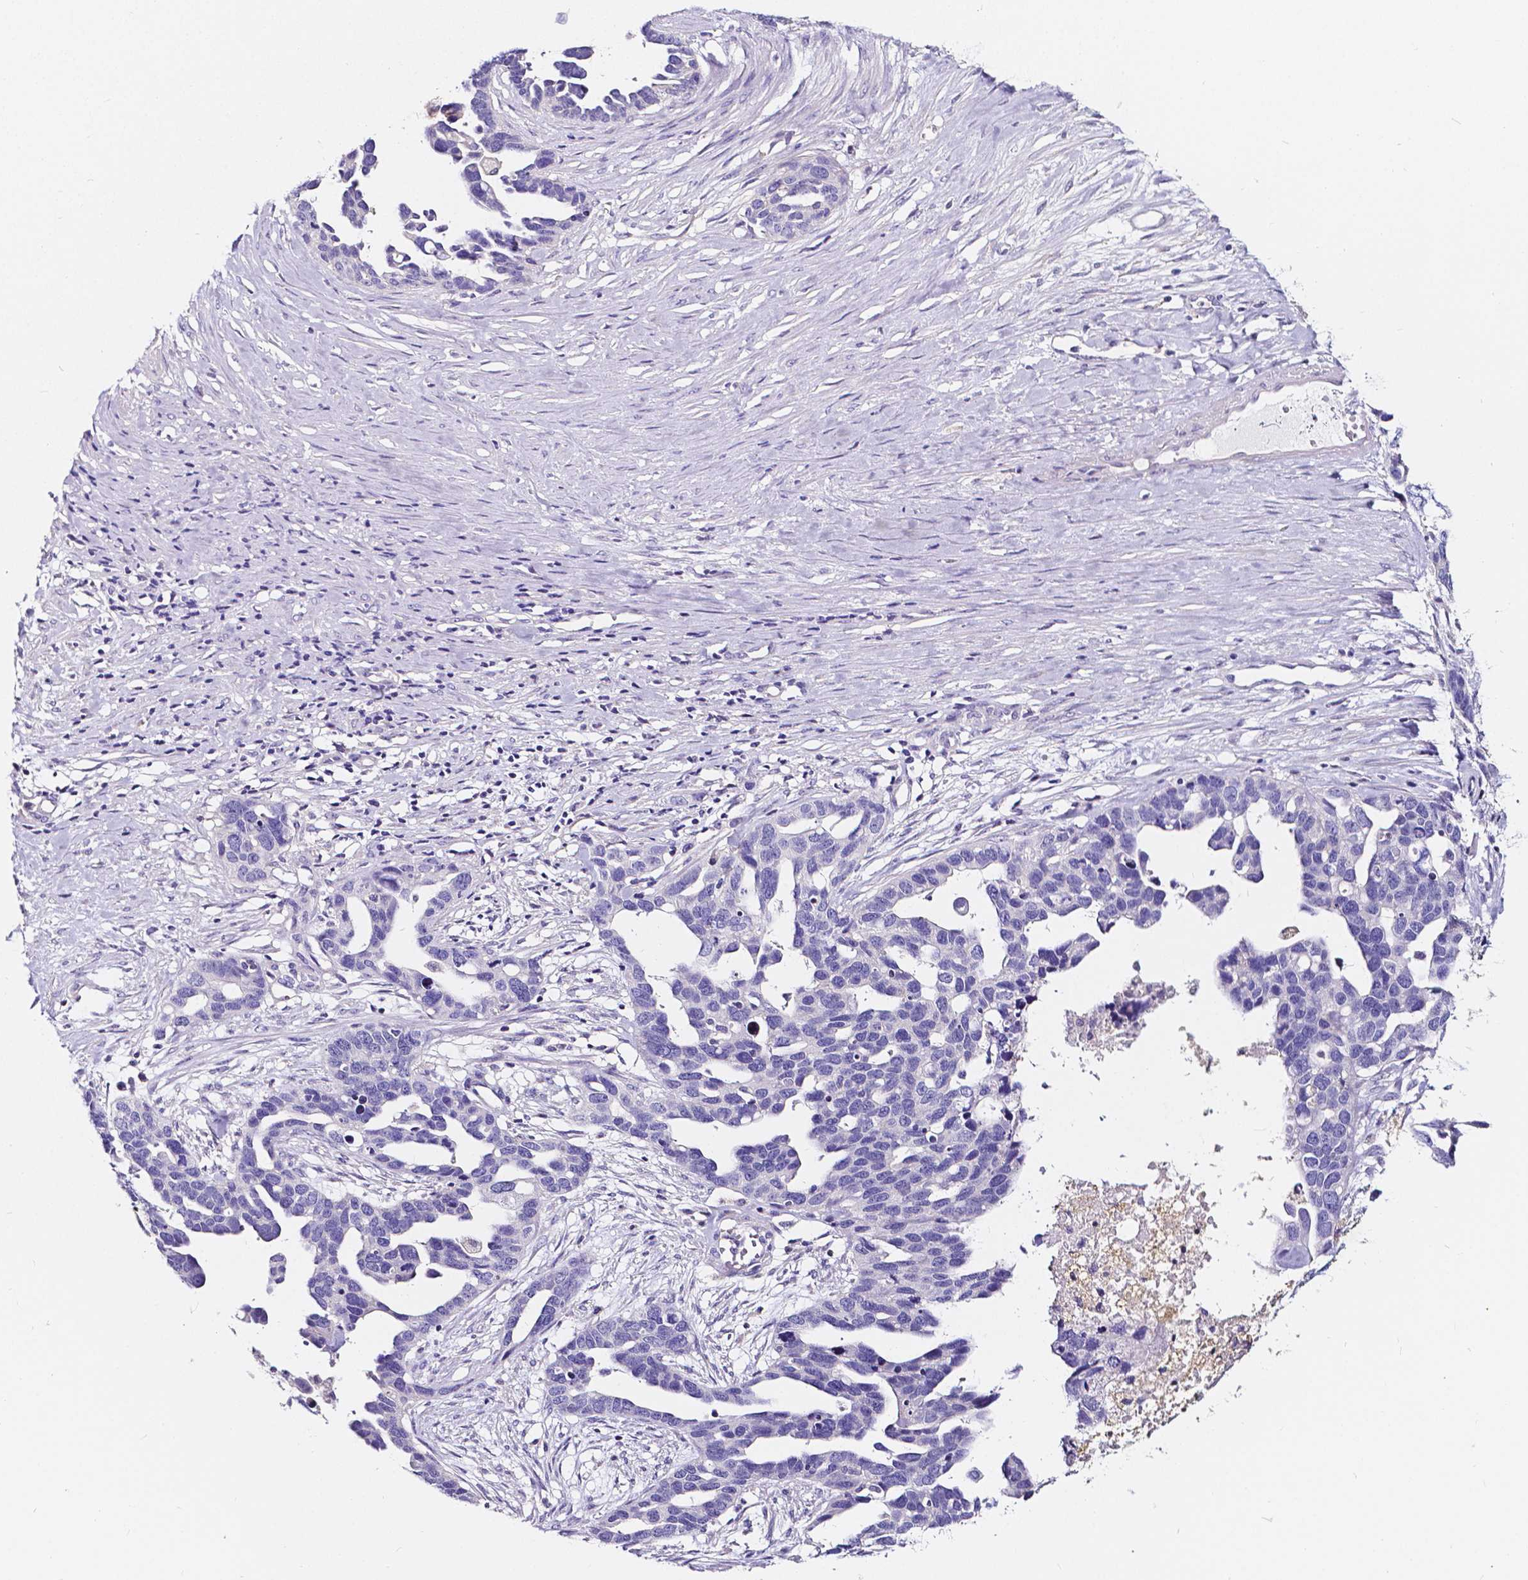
{"staining": {"intensity": "negative", "quantity": "none", "location": "none"}, "tissue": "ovarian cancer", "cell_type": "Tumor cells", "image_type": "cancer", "snomed": [{"axis": "morphology", "description": "Cystadenocarcinoma, serous, NOS"}, {"axis": "topography", "description": "Ovary"}], "caption": "Immunohistochemical staining of serous cystadenocarcinoma (ovarian) demonstrates no significant positivity in tumor cells.", "gene": "CLSTN2", "patient": {"sex": "female", "age": 54}}